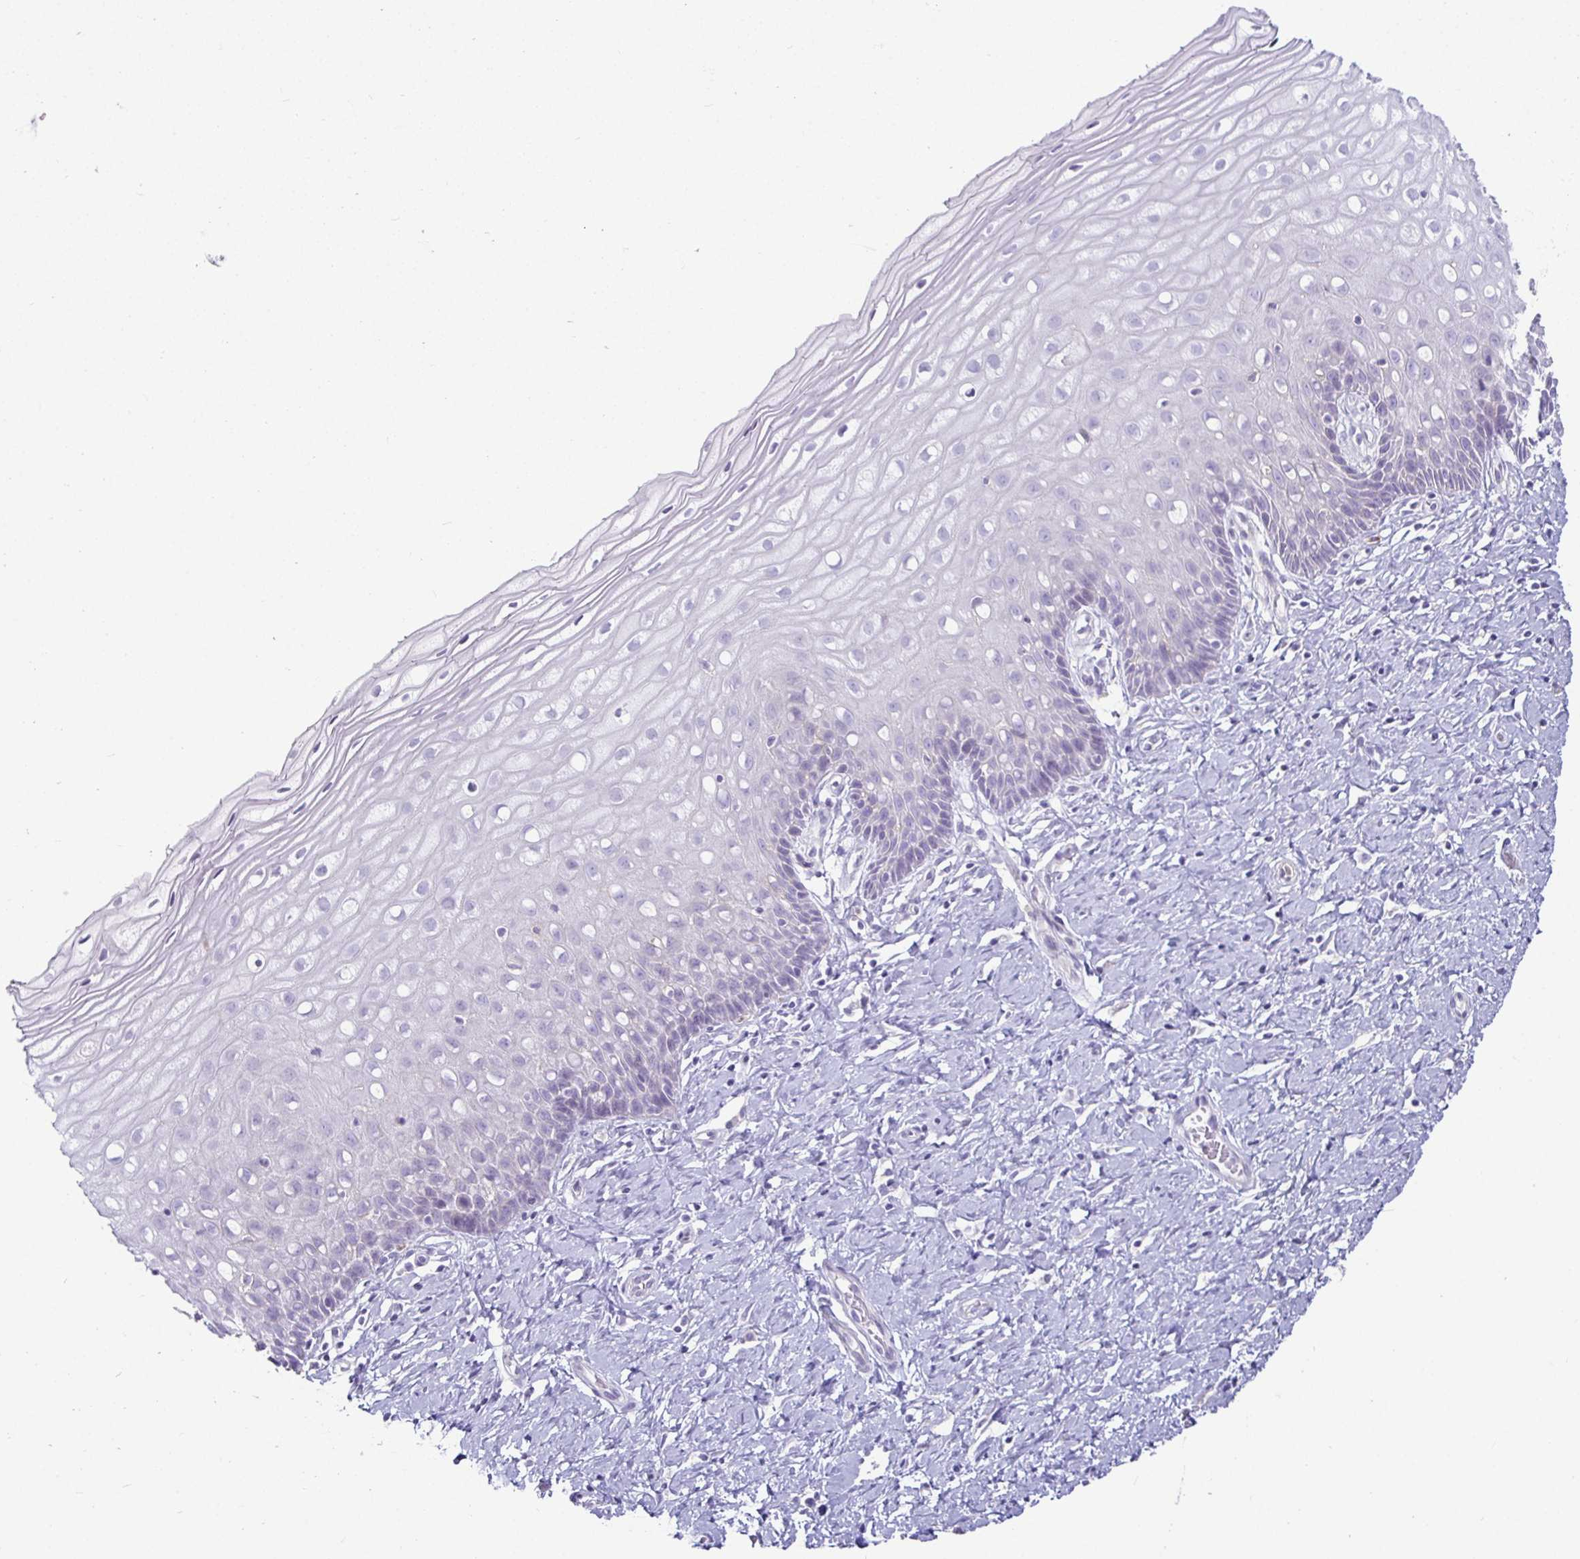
{"staining": {"intensity": "negative", "quantity": "none", "location": "none"}, "tissue": "cervix", "cell_type": "Glandular cells", "image_type": "normal", "snomed": [{"axis": "morphology", "description": "Normal tissue, NOS"}, {"axis": "topography", "description": "Cervix"}], "caption": "IHC of normal human cervix exhibits no expression in glandular cells.", "gene": "SIRPA", "patient": {"sex": "female", "age": 37}}